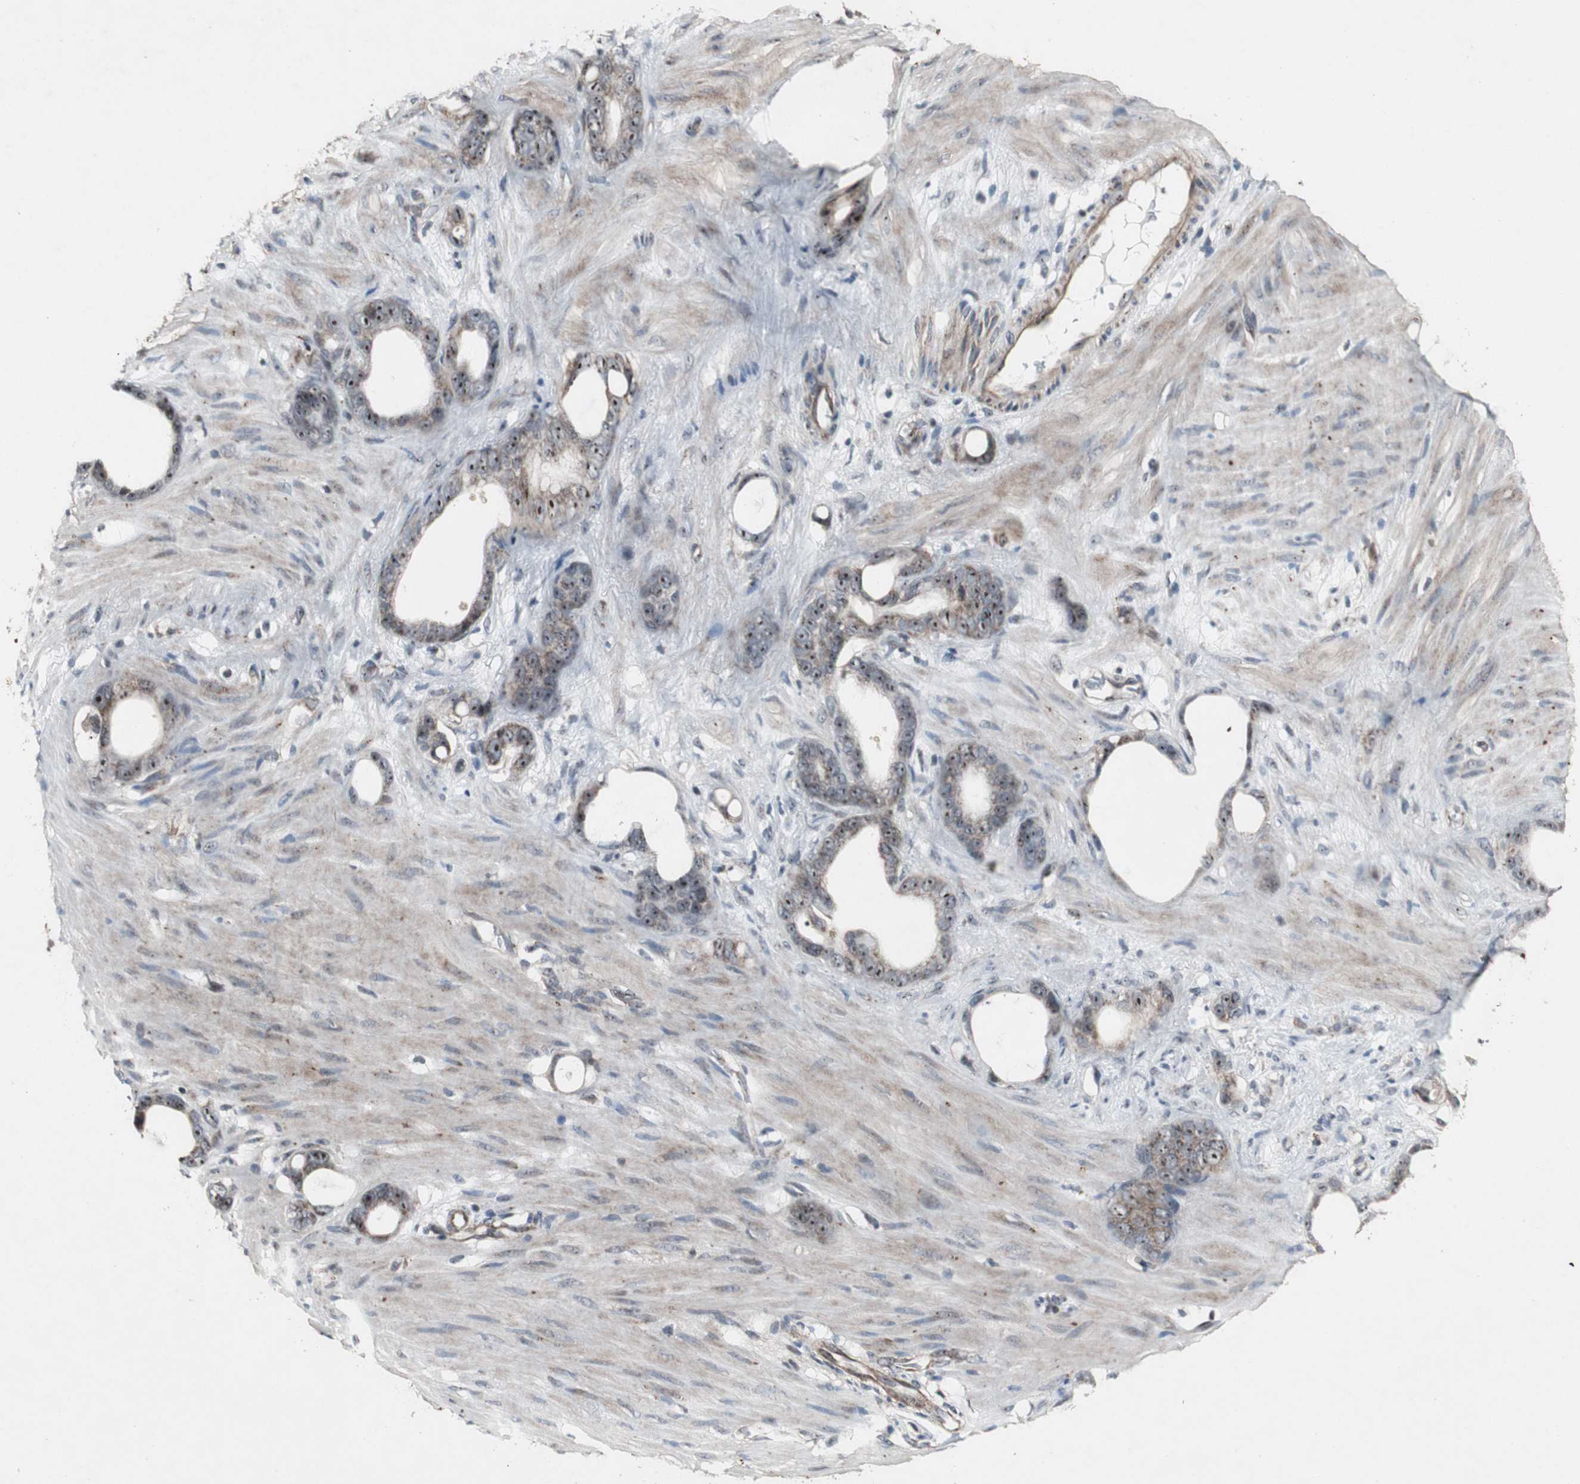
{"staining": {"intensity": "moderate", "quantity": "25%-75%", "location": "cytoplasmic/membranous"}, "tissue": "stomach cancer", "cell_type": "Tumor cells", "image_type": "cancer", "snomed": [{"axis": "morphology", "description": "Adenocarcinoma, NOS"}, {"axis": "topography", "description": "Stomach"}], "caption": "Brown immunohistochemical staining in human stomach adenocarcinoma displays moderate cytoplasmic/membranous staining in approximately 25%-75% of tumor cells.", "gene": "MRPL40", "patient": {"sex": "female", "age": 75}}